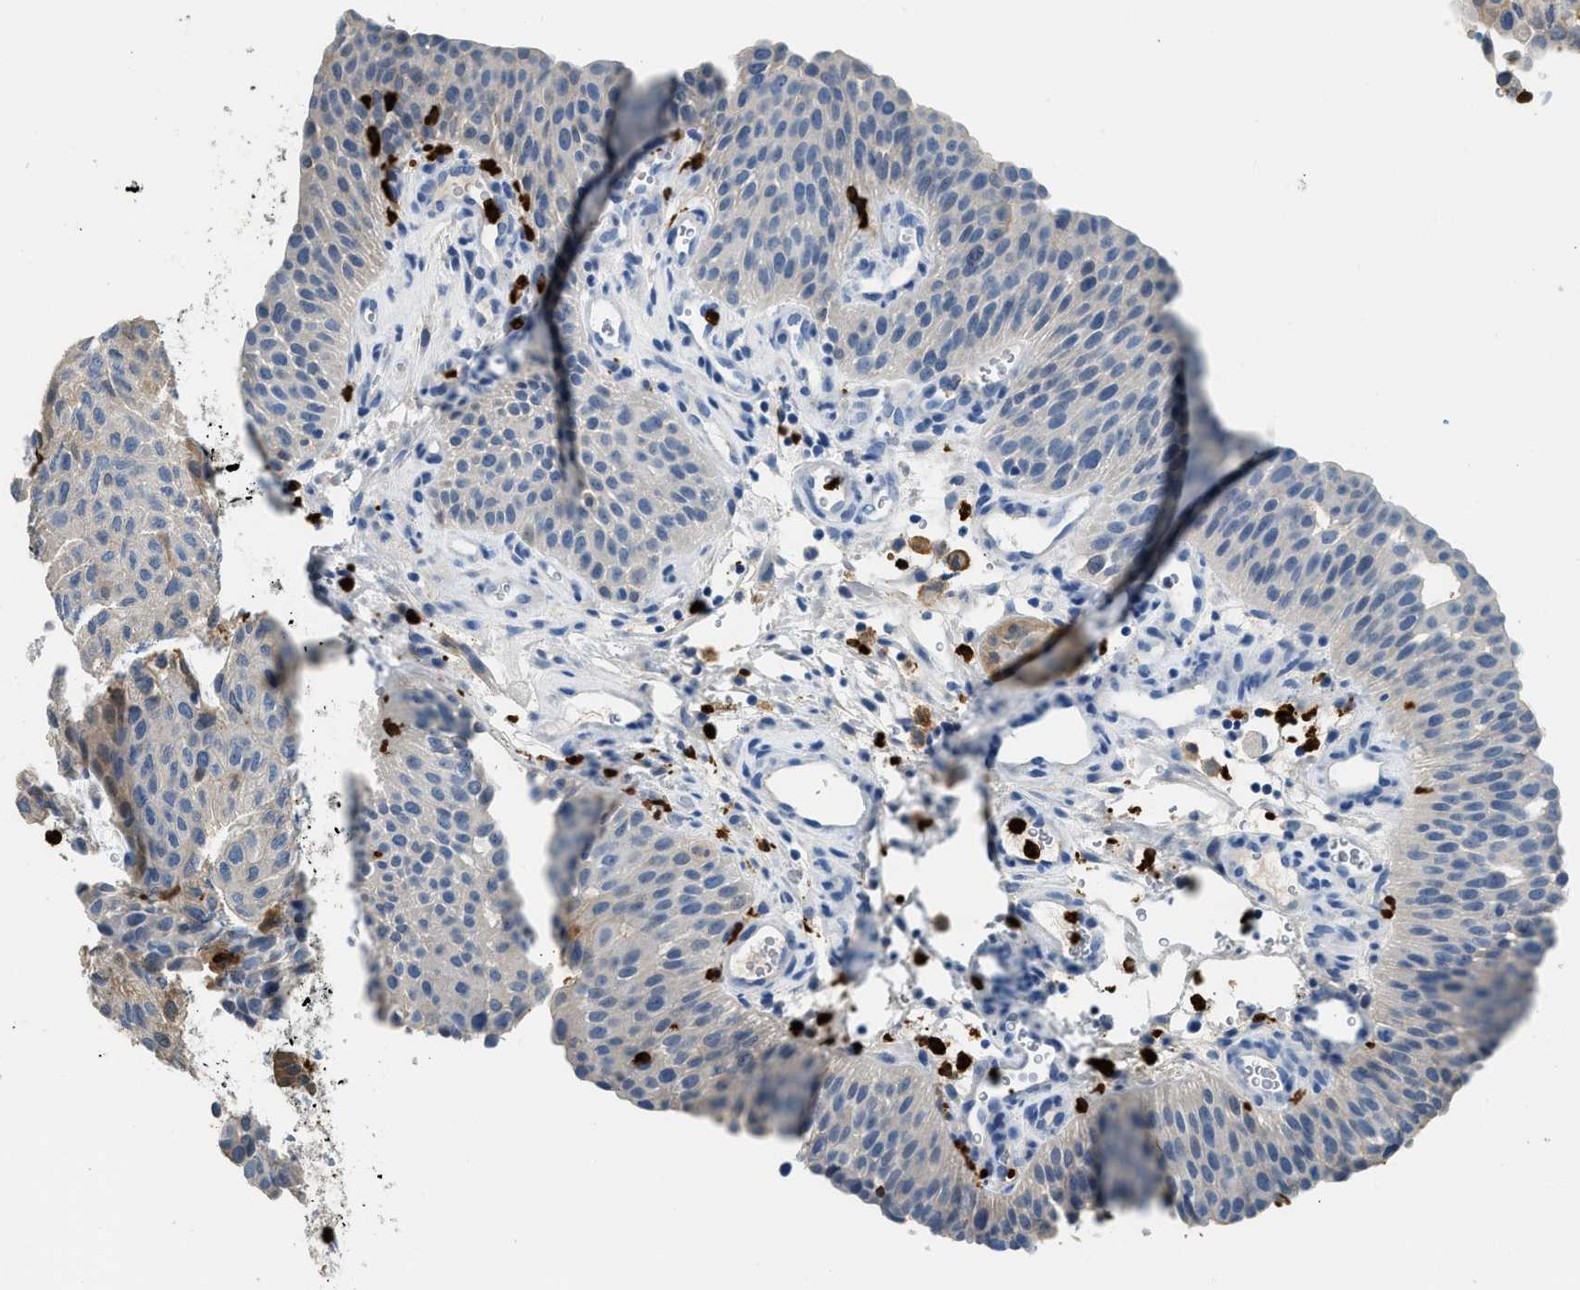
{"staining": {"intensity": "negative", "quantity": "none", "location": "none"}, "tissue": "urothelial cancer", "cell_type": "Tumor cells", "image_type": "cancer", "snomed": [{"axis": "morphology", "description": "Urothelial carcinoma, Low grade"}, {"axis": "morphology", "description": "Urothelial carcinoma, High grade"}, {"axis": "topography", "description": "Urinary bladder"}], "caption": "High power microscopy image of an immunohistochemistry histopathology image of urothelial cancer, revealing no significant positivity in tumor cells.", "gene": "ANXA3", "patient": {"sex": "male", "age": 35}}